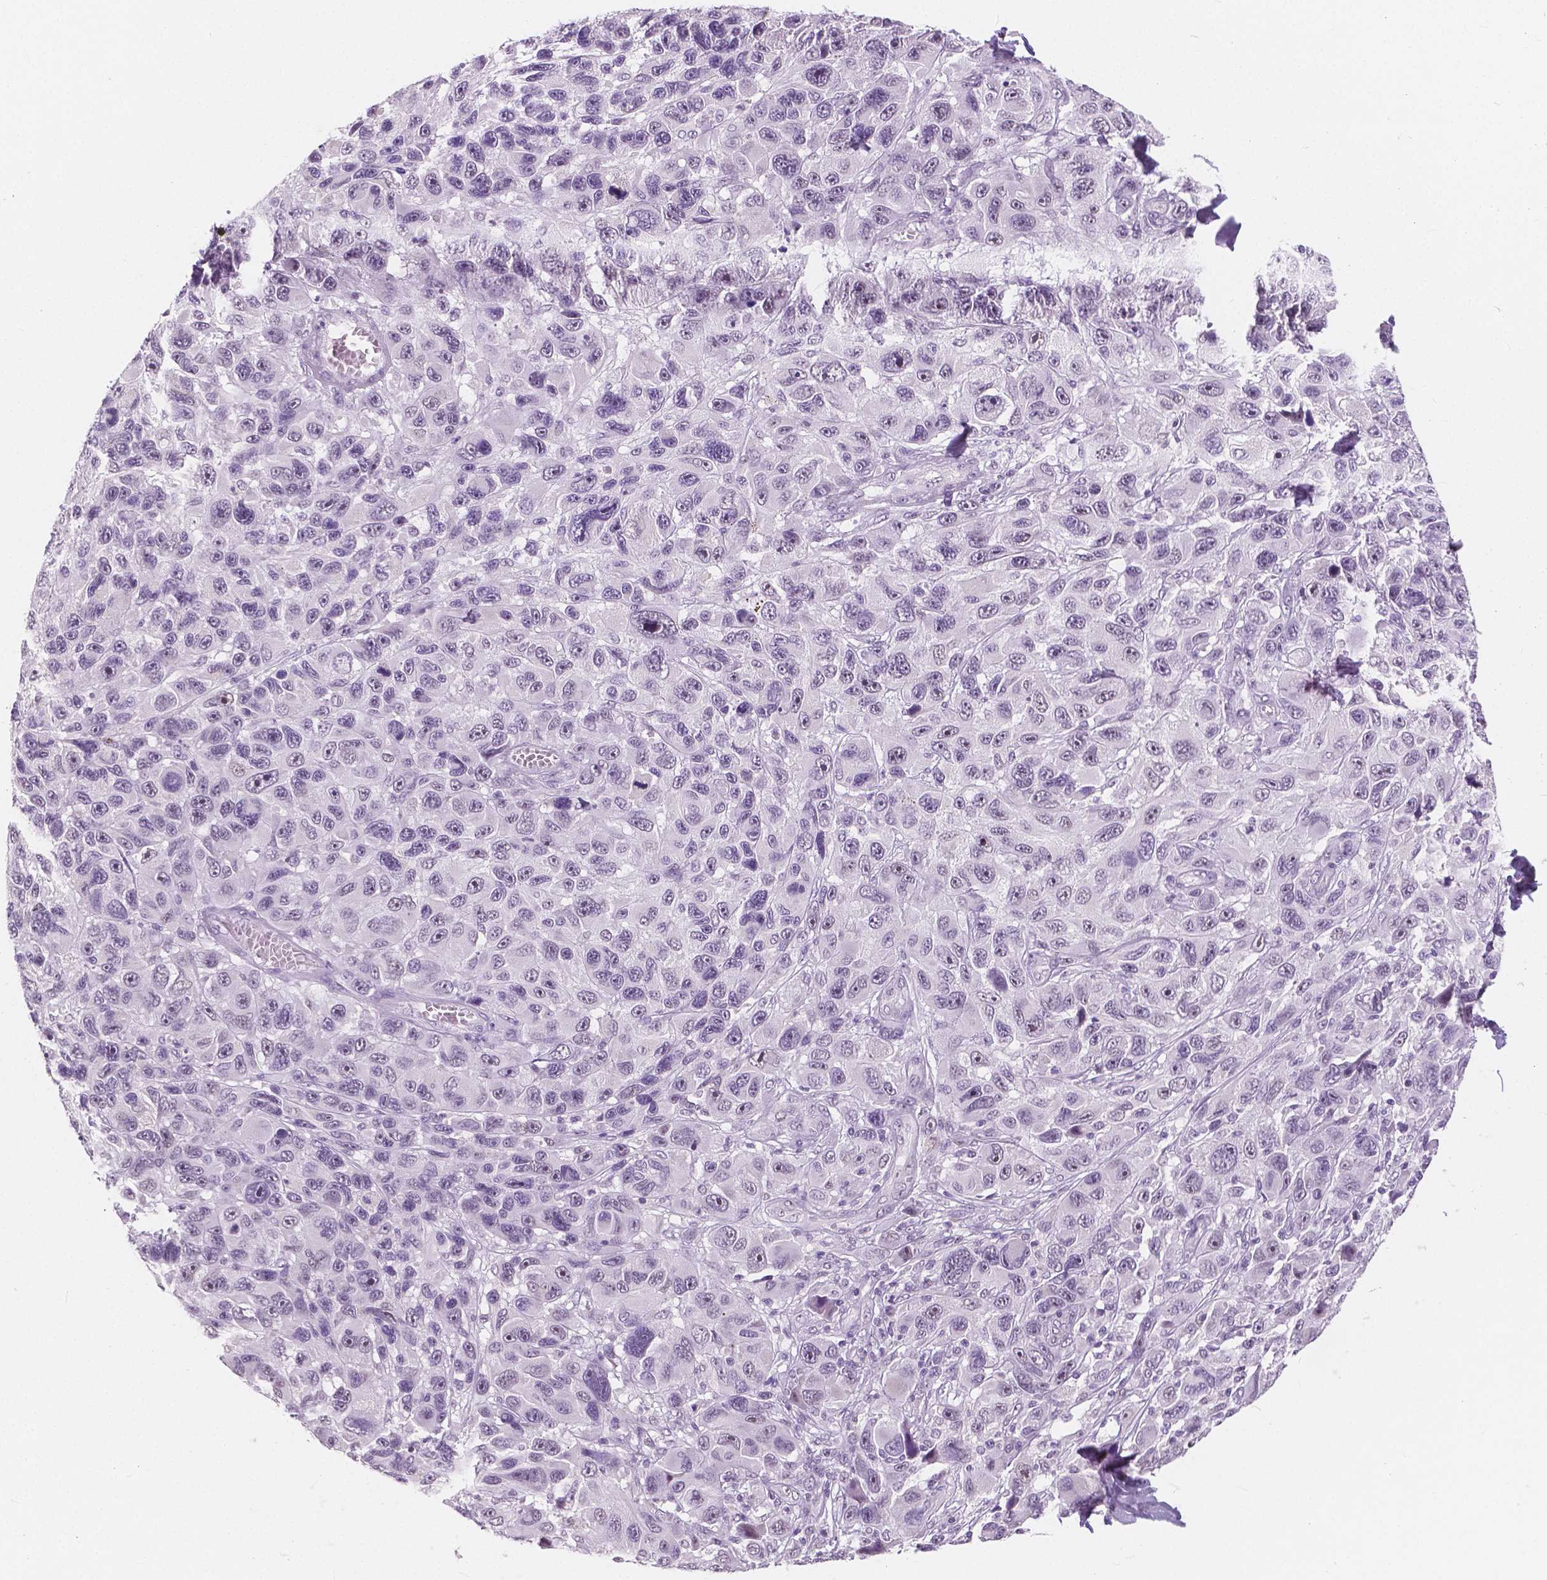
{"staining": {"intensity": "negative", "quantity": "none", "location": "none"}, "tissue": "melanoma", "cell_type": "Tumor cells", "image_type": "cancer", "snomed": [{"axis": "morphology", "description": "Malignant melanoma, NOS"}, {"axis": "topography", "description": "Skin"}], "caption": "Photomicrograph shows no protein expression in tumor cells of malignant melanoma tissue.", "gene": "NOLC1", "patient": {"sex": "male", "age": 53}}